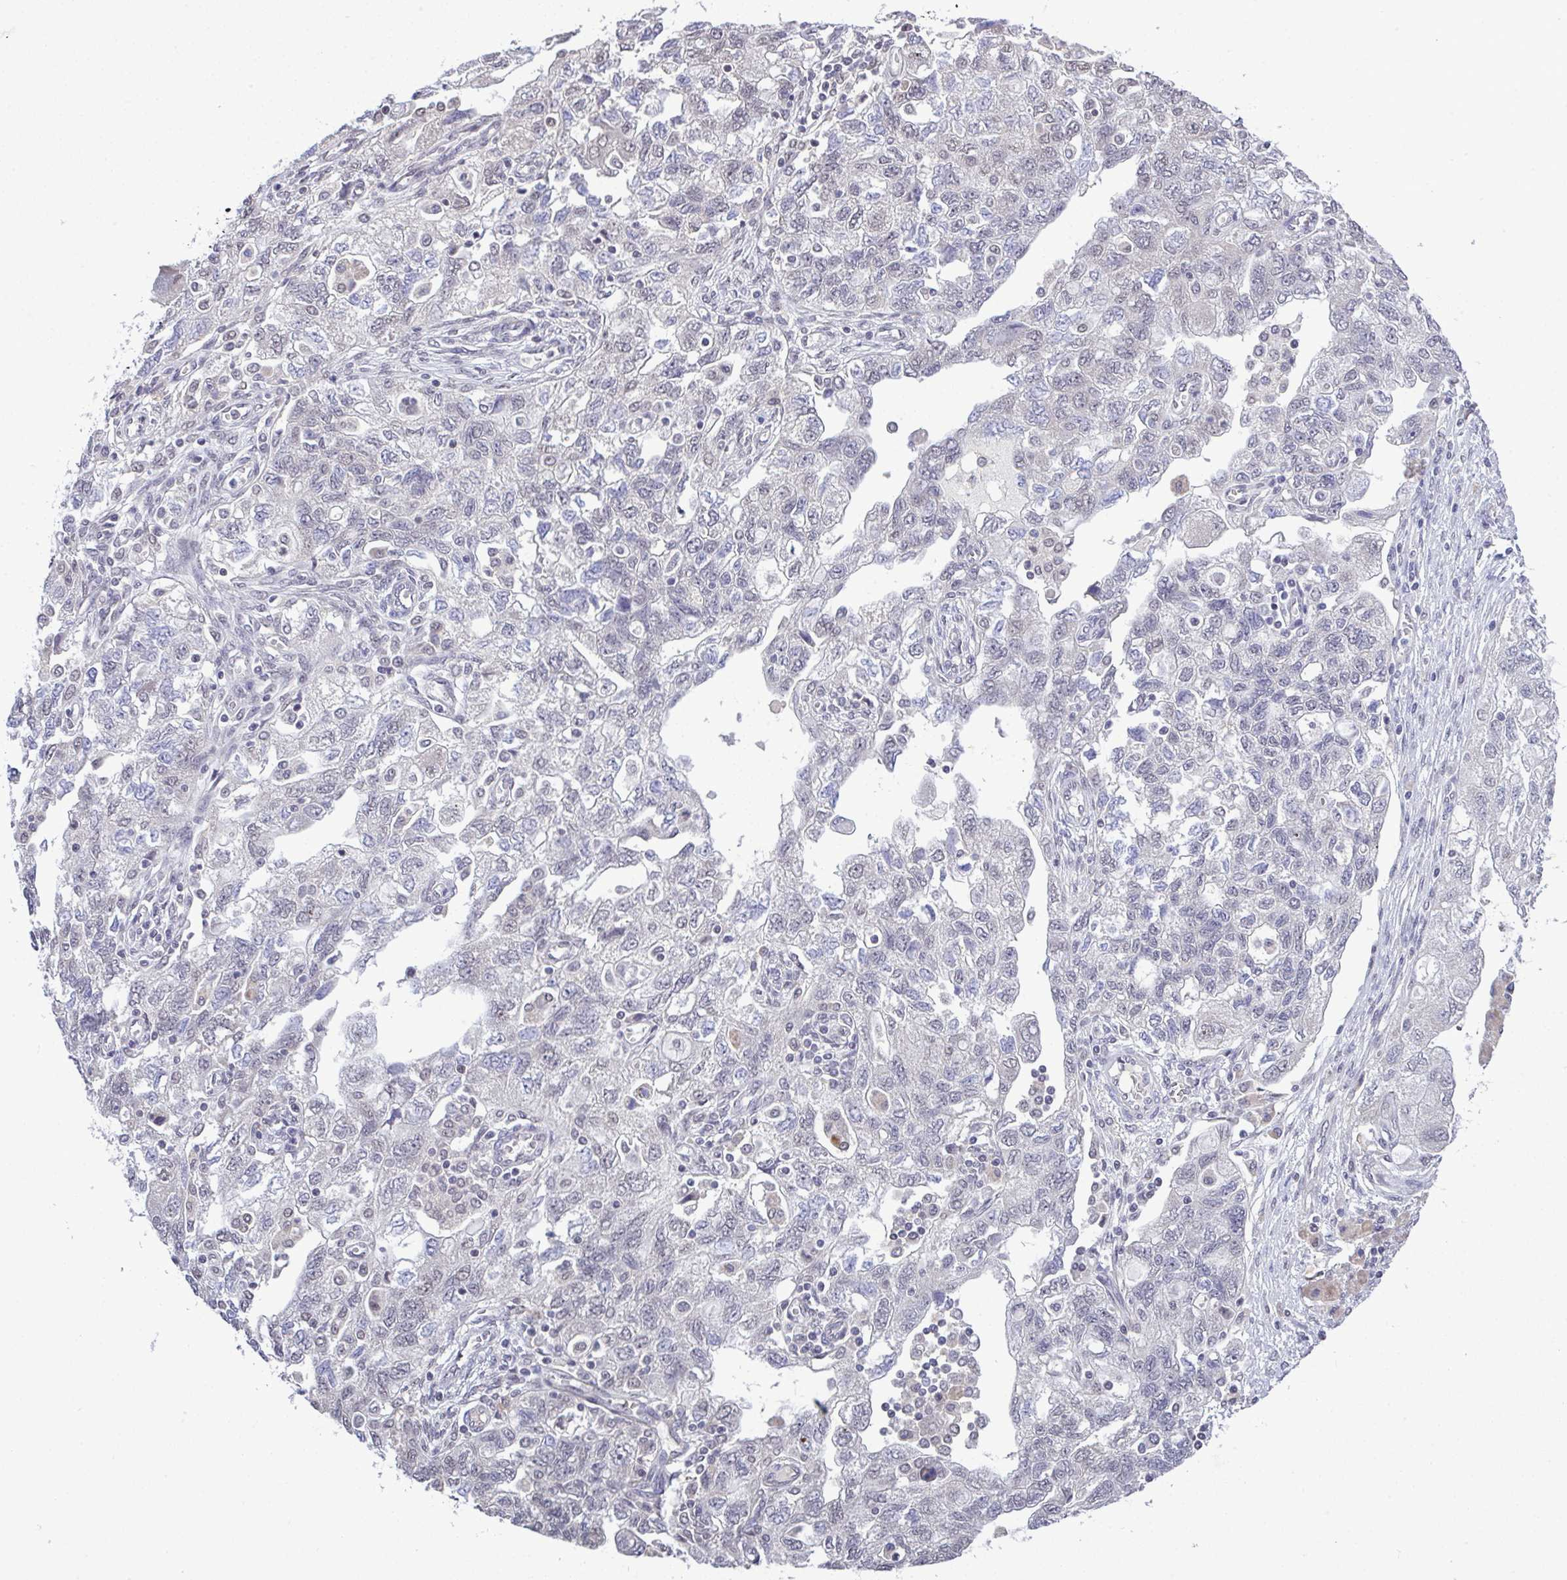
{"staining": {"intensity": "negative", "quantity": "none", "location": "none"}, "tissue": "ovarian cancer", "cell_type": "Tumor cells", "image_type": "cancer", "snomed": [{"axis": "morphology", "description": "Carcinoma, NOS"}, {"axis": "morphology", "description": "Cystadenocarcinoma, serous, NOS"}, {"axis": "topography", "description": "Ovary"}], "caption": "This is an immunohistochemistry (IHC) micrograph of human serous cystadenocarcinoma (ovarian). There is no expression in tumor cells.", "gene": "C9orf64", "patient": {"sex": "female", "age": 69}}